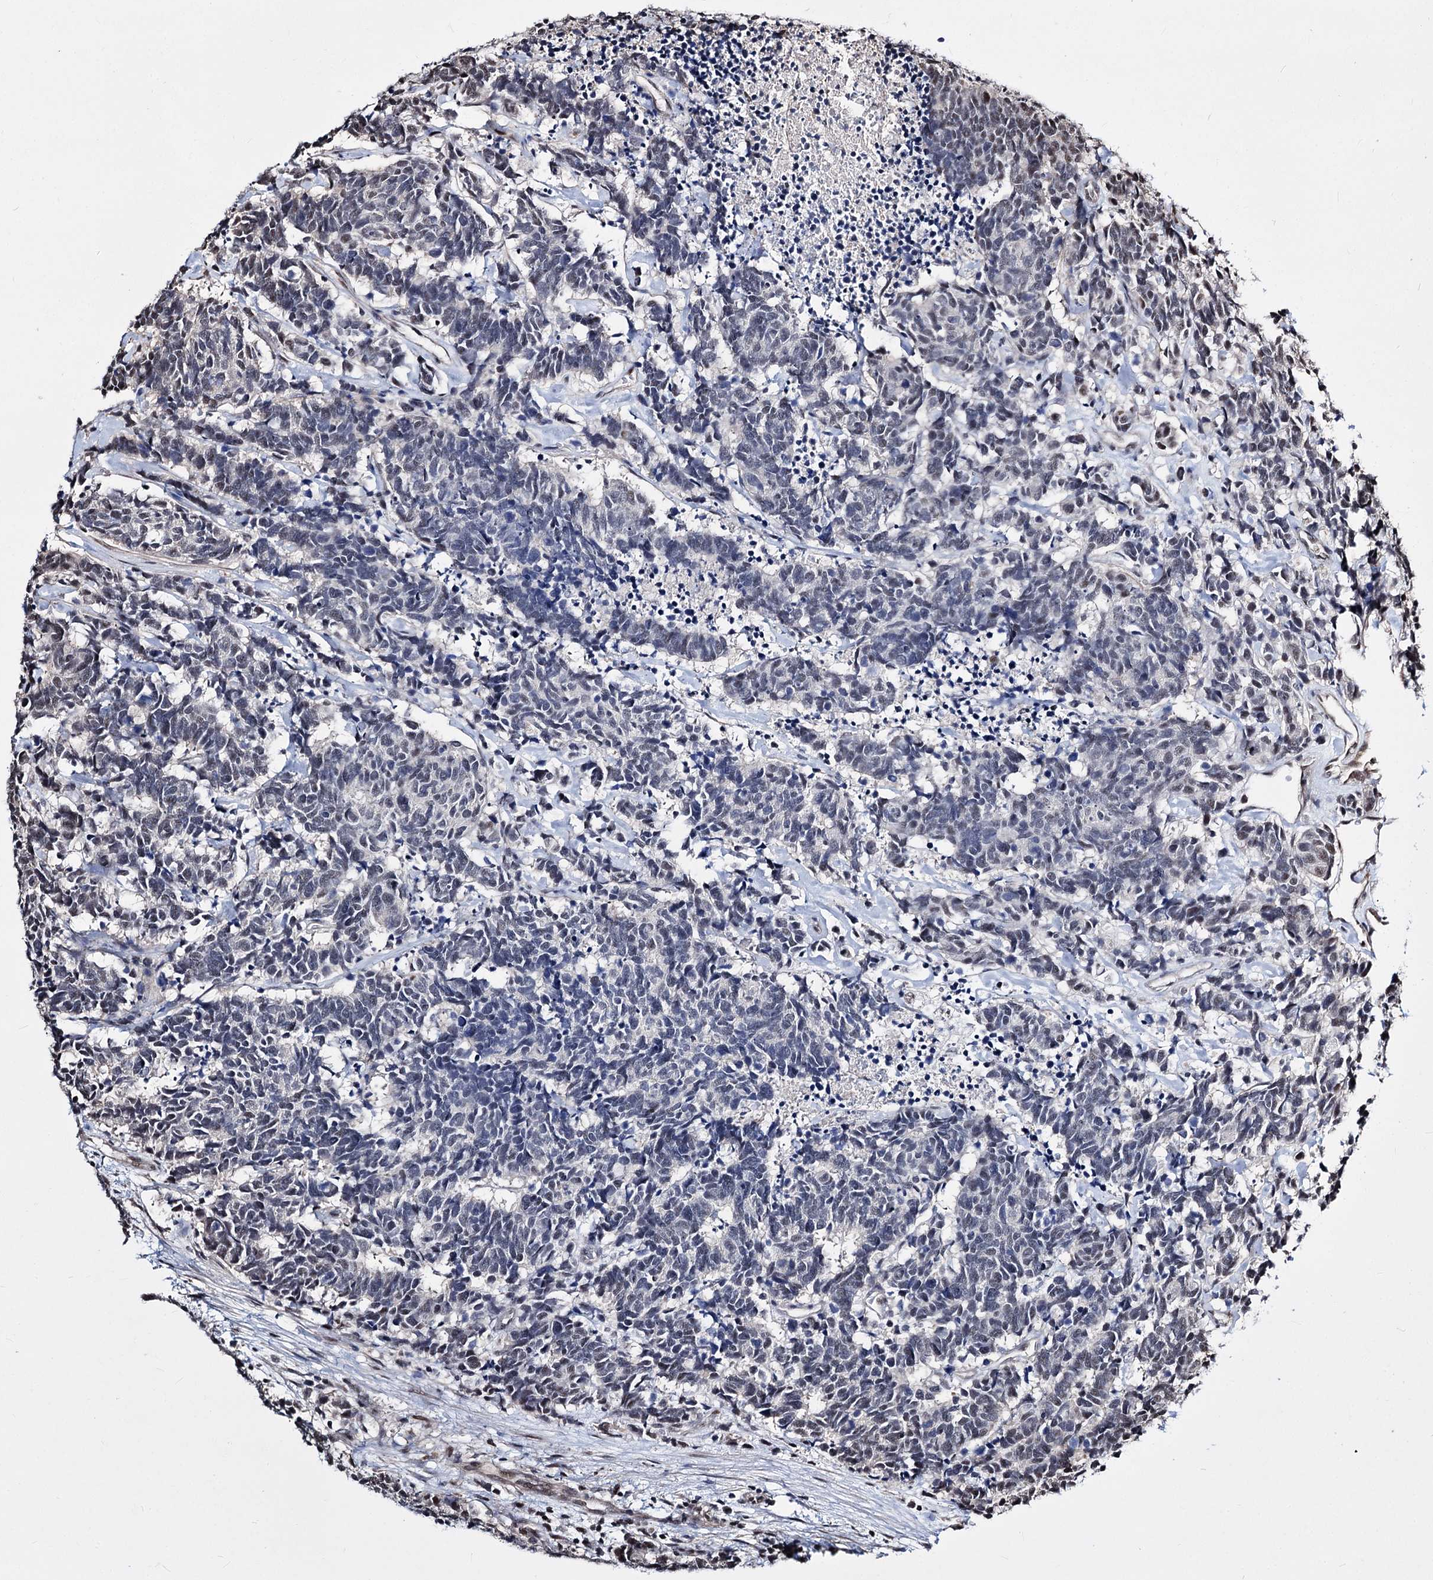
{"staining": {"intensity": "negative", "quantity": "none", "location": "none"}, "tissue": "carcinoid", "cell_type": "Tumor cells", "image_type": "cancer", "snomed": [{"axis": "morphology", "description": "Carcinoma, NOS"}, {"axis": "morphology", "description": "Carcinoid, malignant, NOS"}, {"axis": "topography", "description": "Urinary bladder"}], "caption": "The histopathology image demonstrates no significant expression in tumor cells of carcinoid (malignant).", "gene": "CHMP7", "patient": {"sex": "male", "age": 57}}